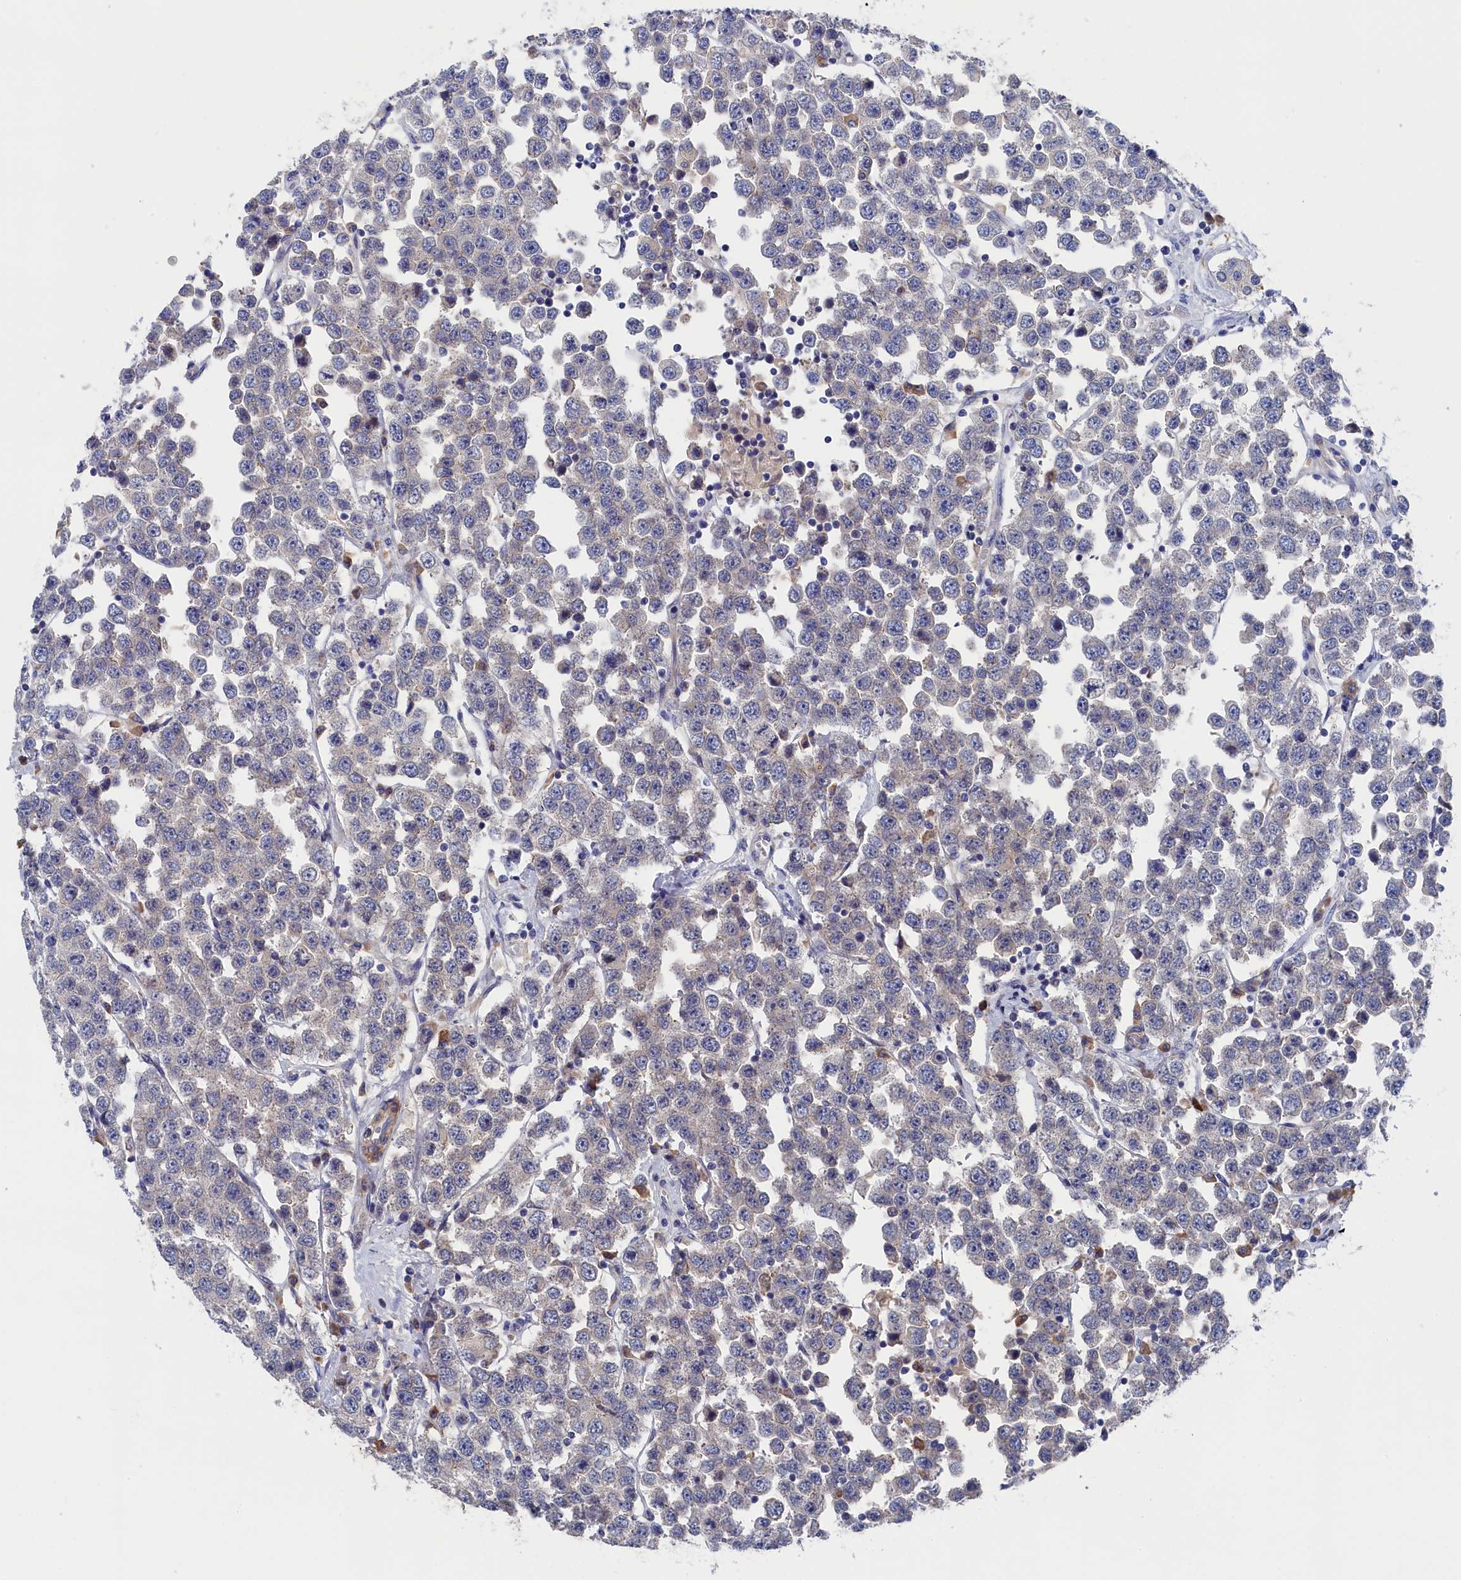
{"staining": {"intensity": "negative", "quantity": "none", "location": "none"}, "tissue": "testis cancer", "cell_type": "Tumor cells", "image_type": "cancer", "snomed": [{"axis": "morphology", "description": "Seminoma, NOS"}, {"axis": "topography", "description": "Testis"}], "caption": "Immunohistochemistry (IHC) photomicrograph of neoplastic tissue: seminoma (testis) stained with DAB reveals no significant protein positivity in tumor cells.", "gene": "CYB5D2", "patient": {"sex": "male", "age": 28}}